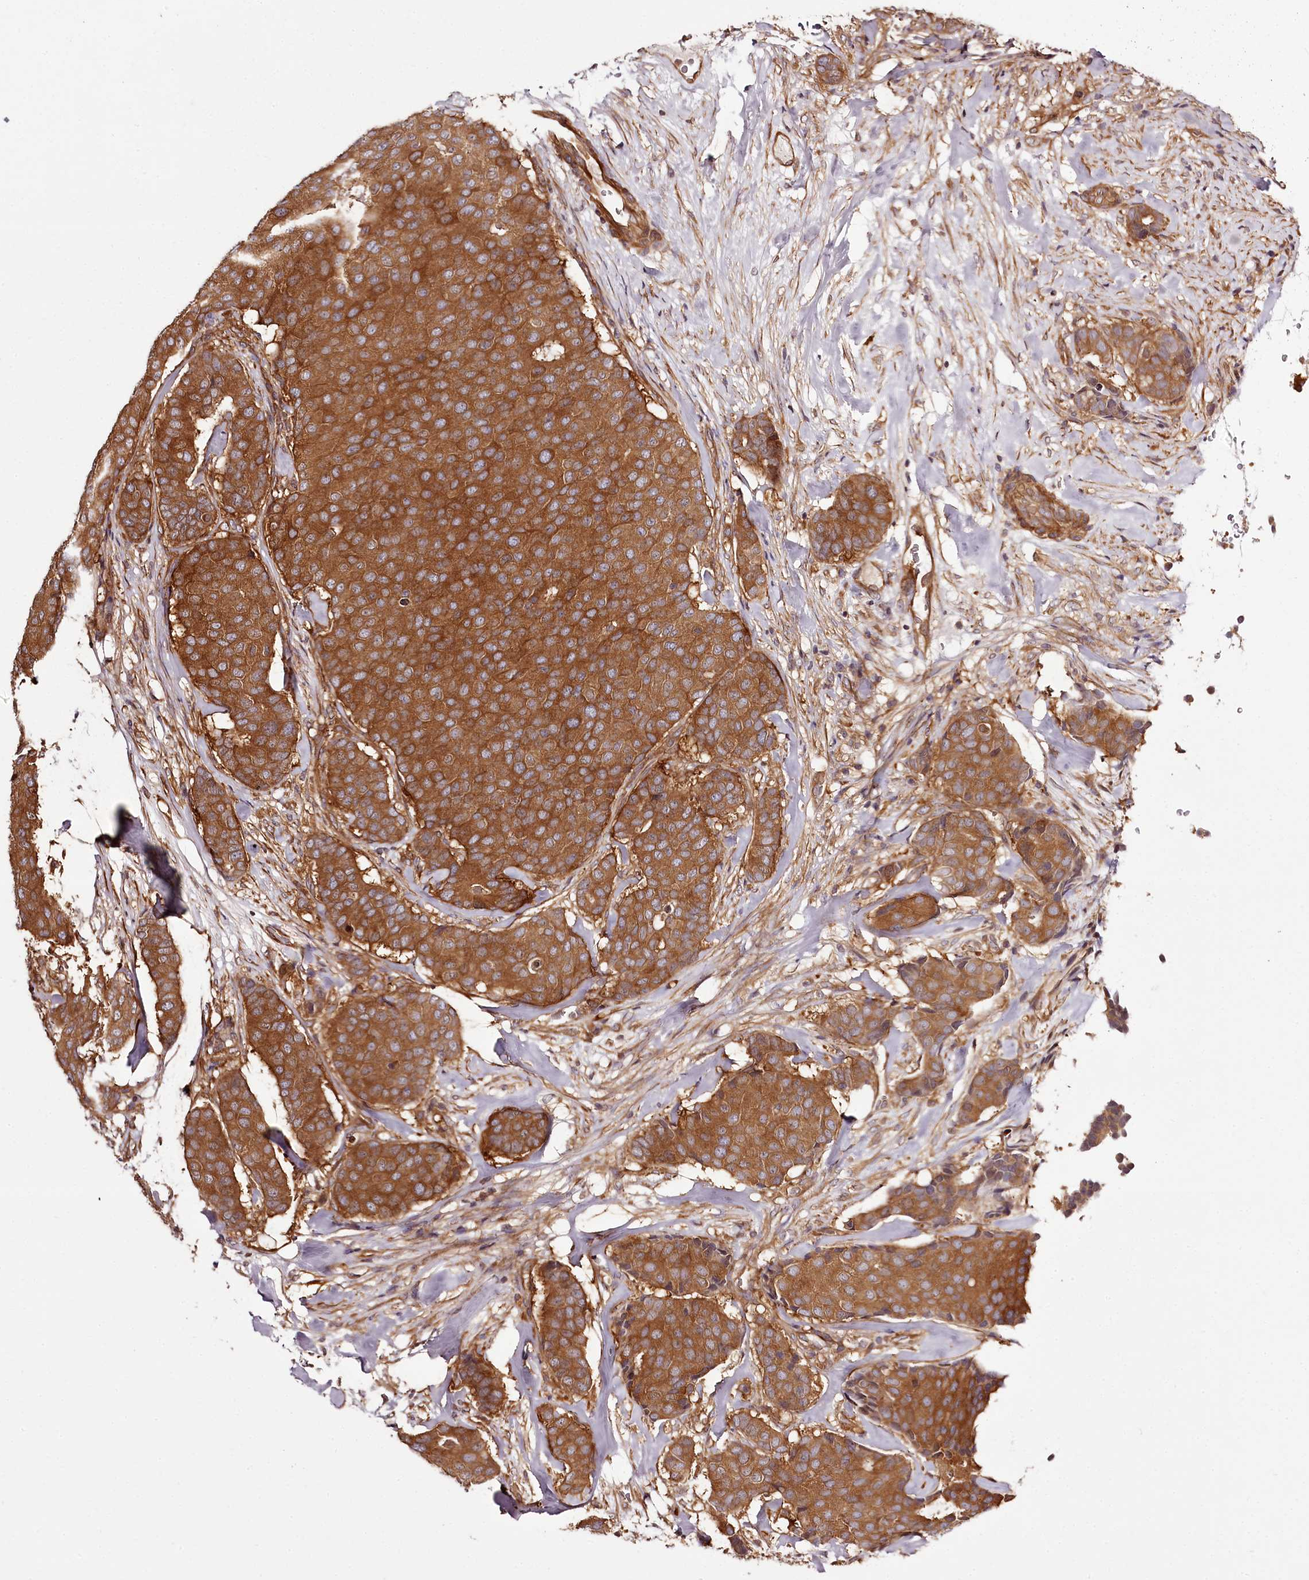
{"staining": {"intensity": "strong", "quantity": ">75%", "location": "cytoplasmic/membranous"}, "tissue": "breast cancer", "cell_type": "Tumor cells", "image_type": "cancer", "snomed": [{"axis": "morphology", "description": "Duct carcinoma"}, {"axis": "topography", "description": "Breast"}], "caption": "High-magnification brightfield microscopy of breast infiltrating ductal carcinoma stained with DAB (brown) and counterstained with hematoxylin (blue). tumor cells exhibit strong cytoplasmic/membranous staining is seen in approximately>75% of cells.", "gene": "TARS1", "patient": {"sex": "female", "age": 75}}